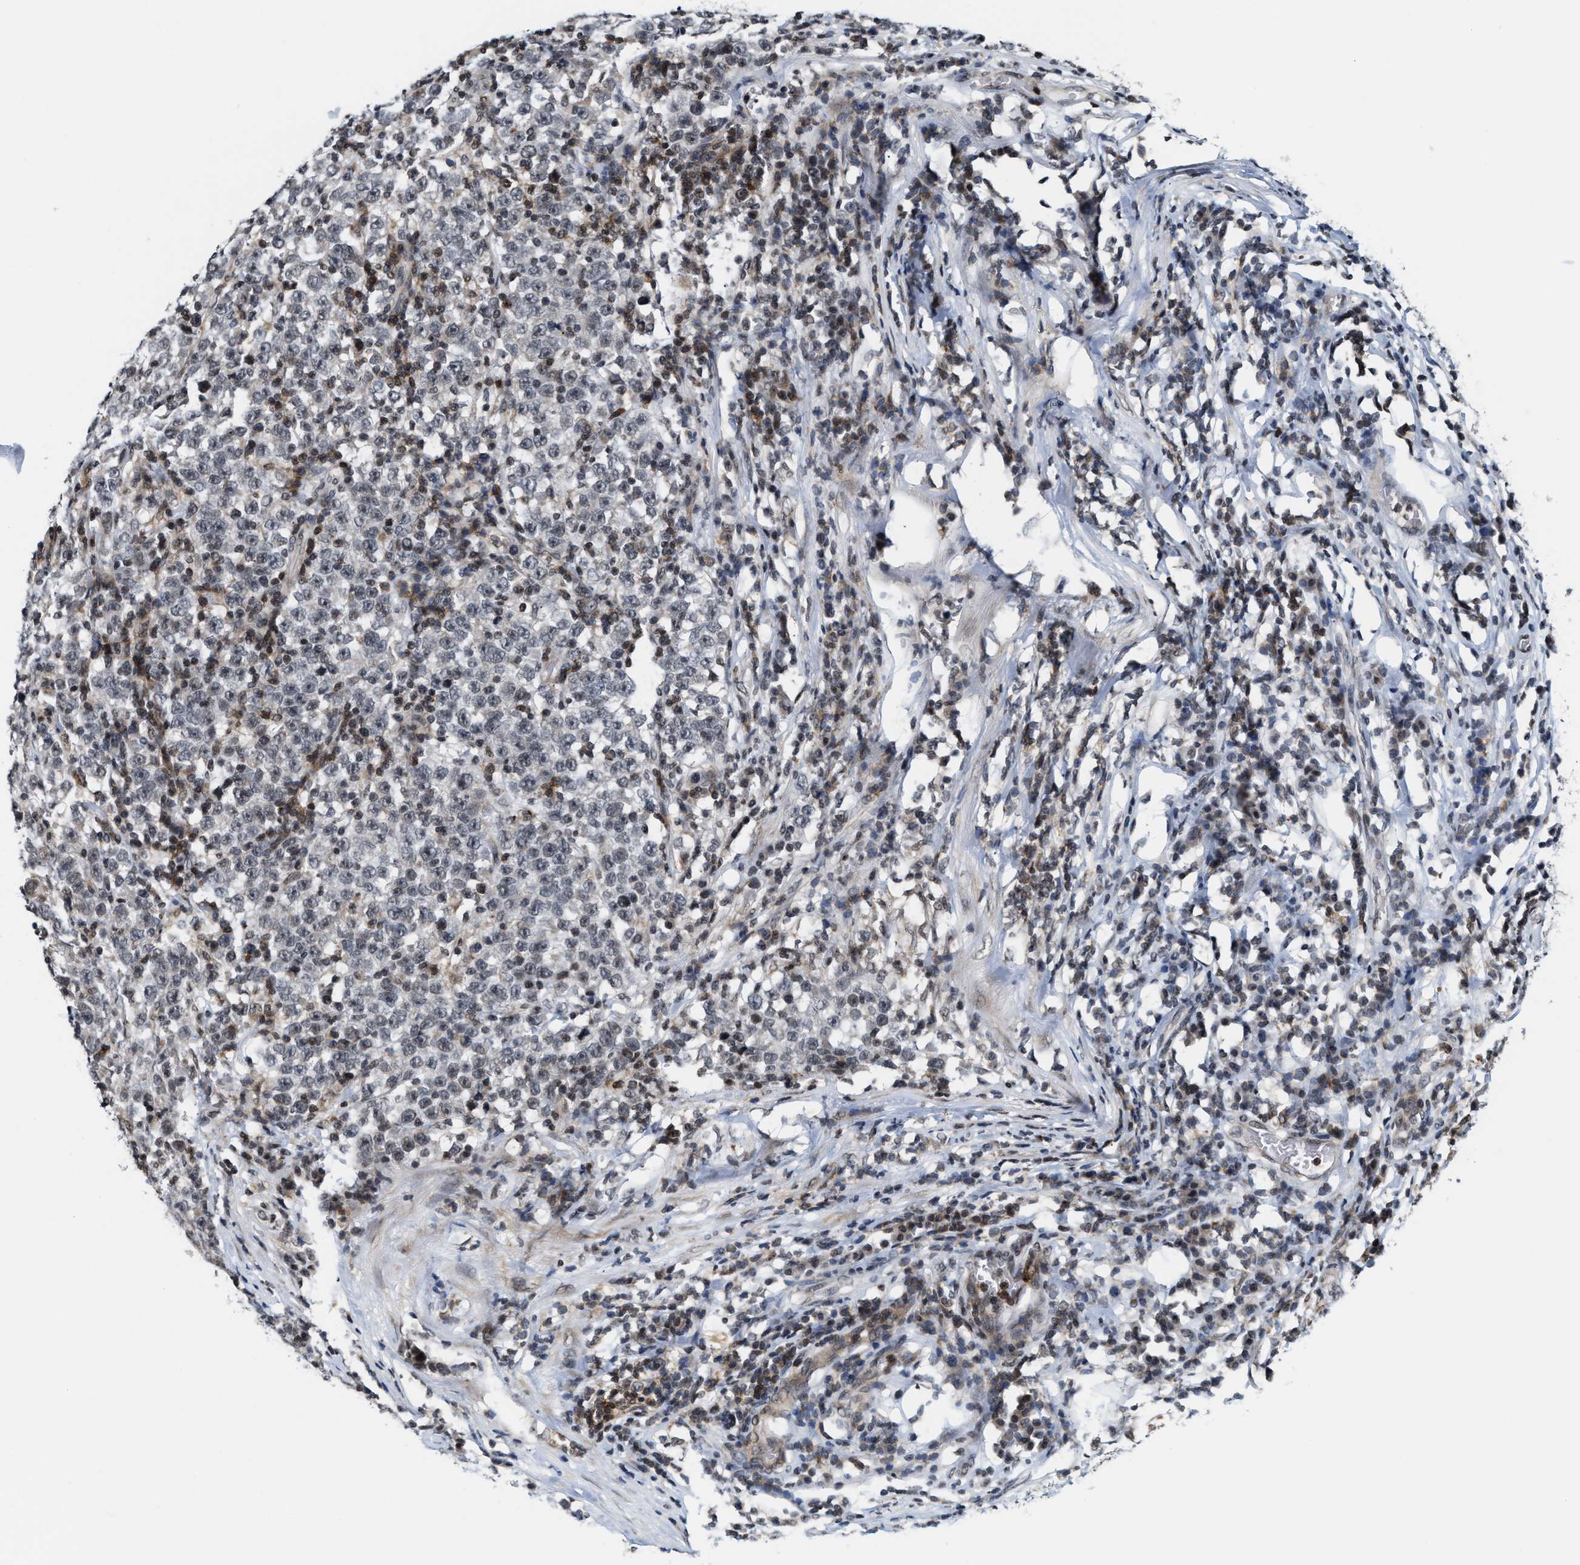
{"staining": {"intensity": "weak", "quantity": "<25%", "location": "nuclear"}, "tissue": "testis cancer", "cell_type": "Tumor cells", "image_type": "cancer", "snomed": [{"axis": "morphology", "description": "Seminoma, NOS"}, {"axis": "topography", "description": "Testis"}], "caption": "Protein analysis of seminoma (testis) demonstrates no significant positivity in tumor cells. Brightfield microscopy of immunohistochemistry (IHC) stained with DAB (brown) and hematoxylin (blue), captured at high magnification.", "gene": "ANKRD6", "patient": {"sex": "male", "age": 43}}